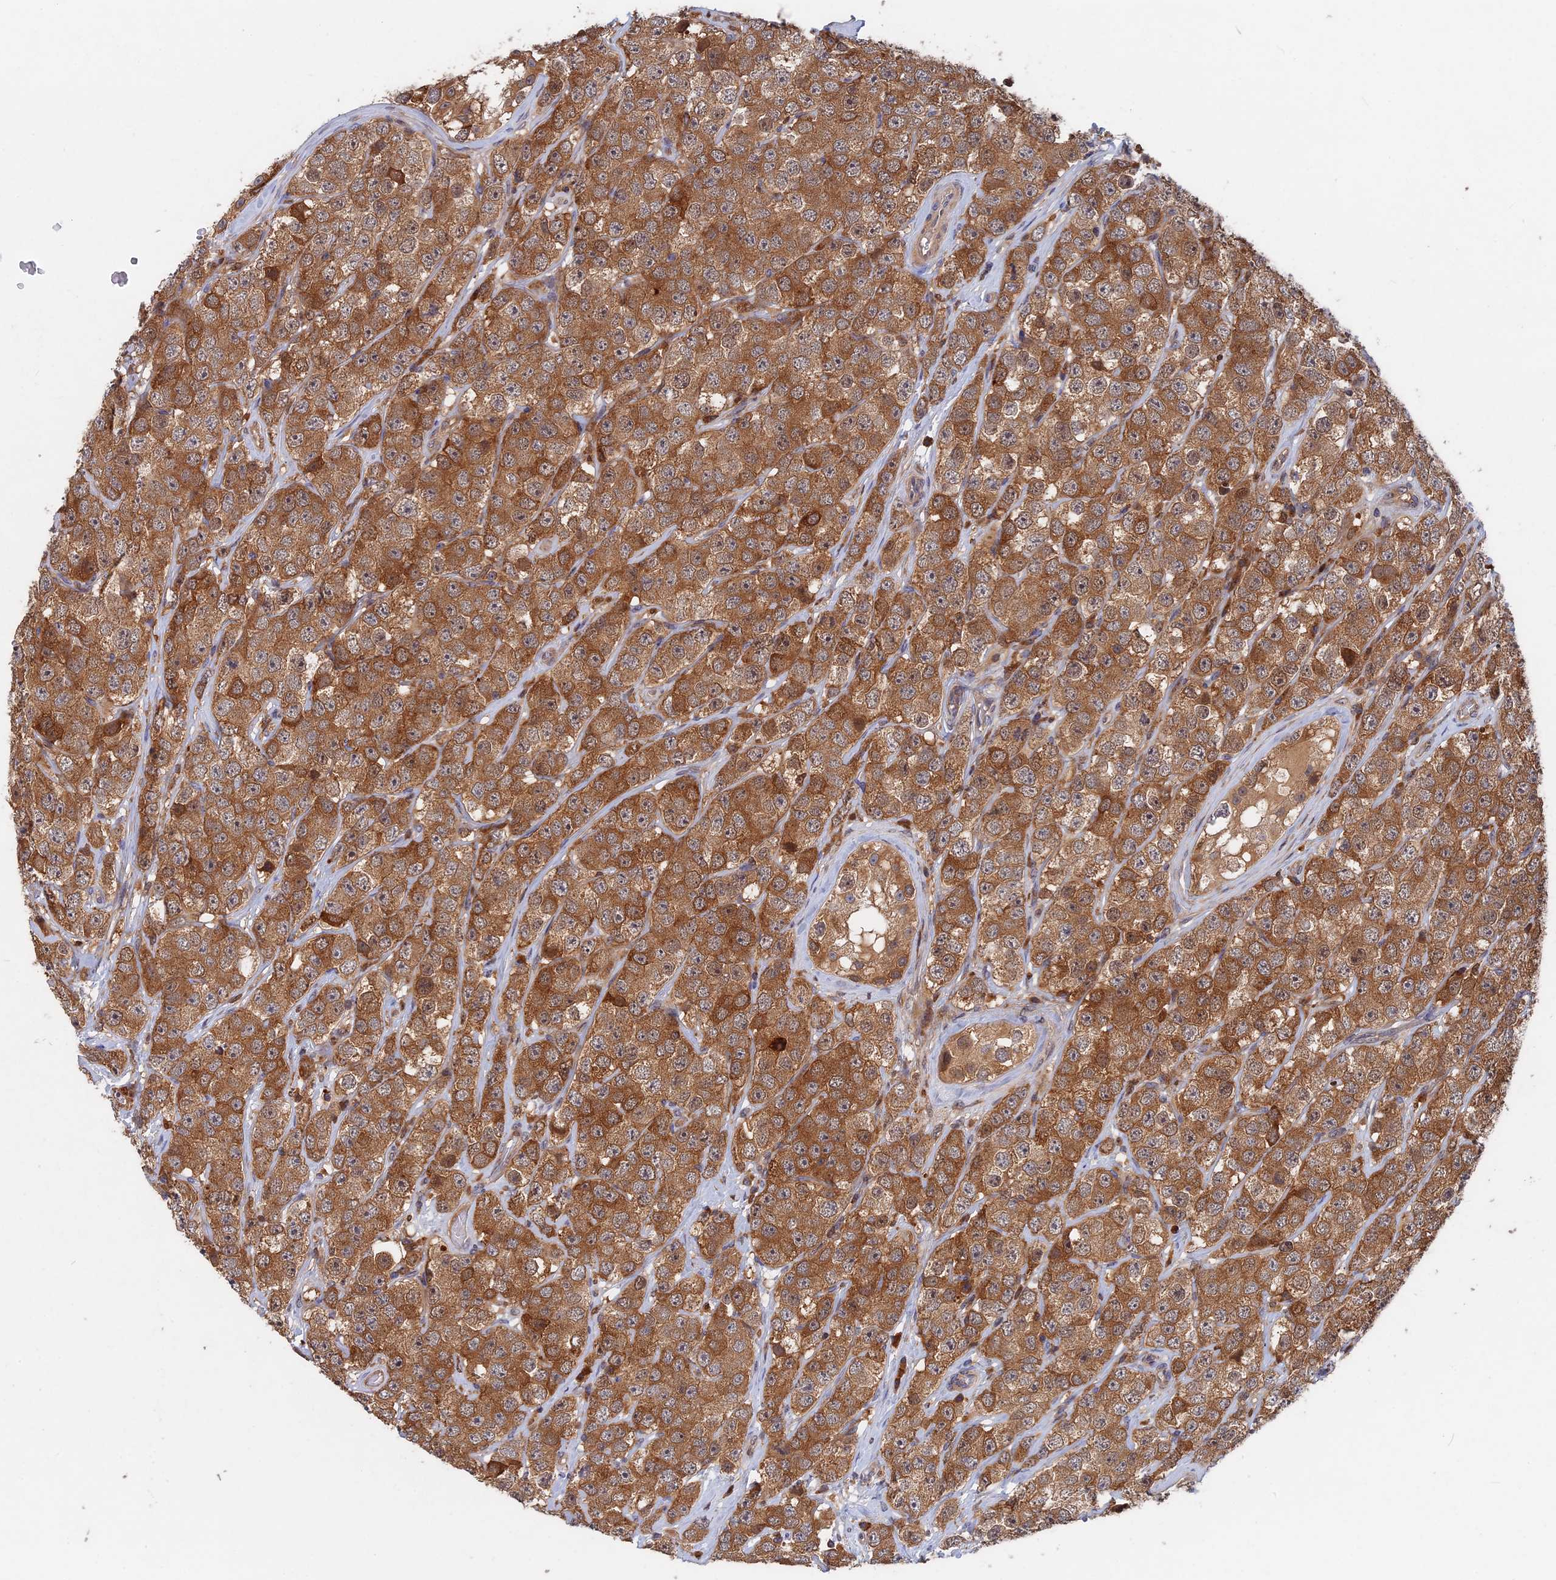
{"staining": {"intensity": "moderate", "quantity": ">75%", "location": "cytoplasmic/membranous"}, "tissue": "testis cancer", "cell_type": "Tumor cells", "image_type": "cancer", "snomed": [{"axis": "morphology", "description": "Seminoma, NOS"}, {"axis": "topography", "description": "Testis"}], "caption": "Human seminoma (testis) stained with a protein marker demonstrates moderate staining in tumor cells.", "gene": "BLVRA", "patient": {"sex": "male", "age": 28}}